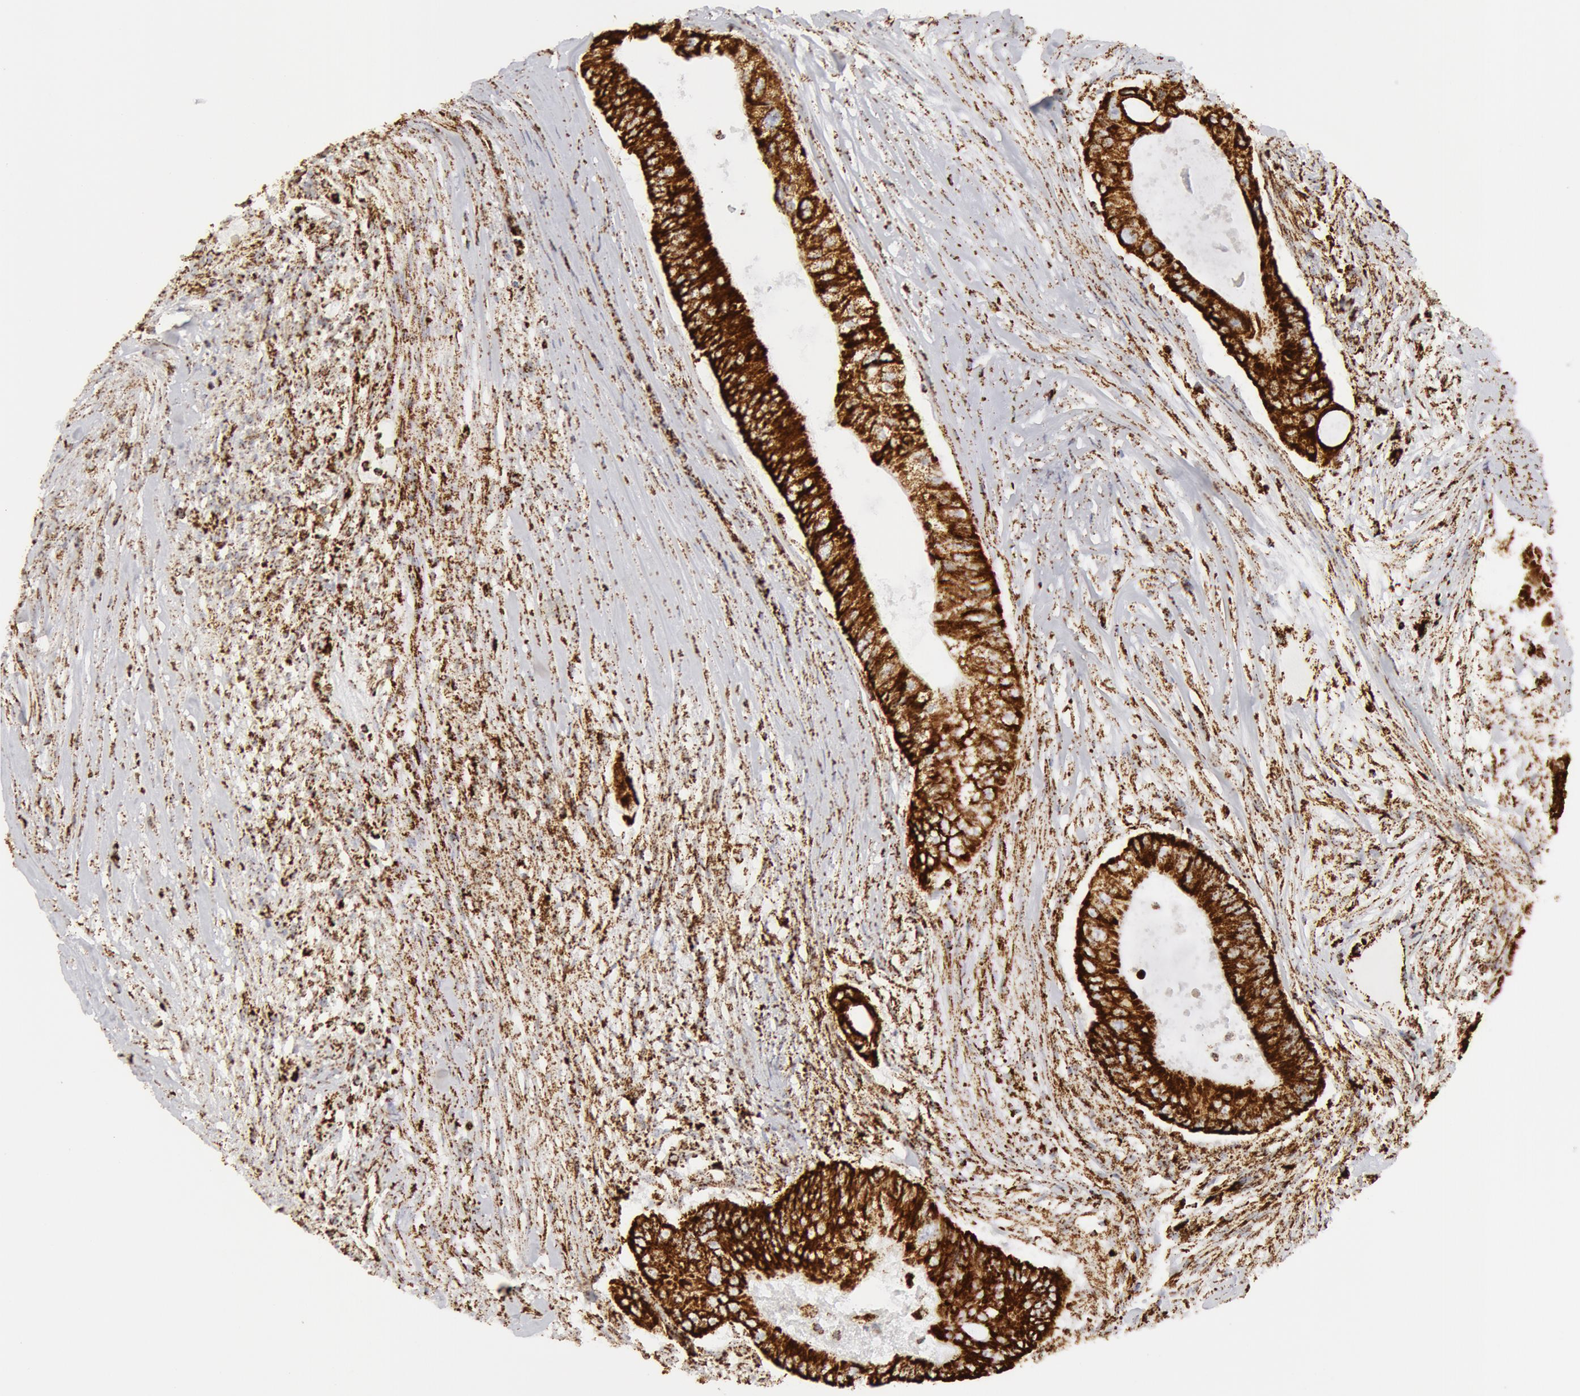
{"staining": {"intensity": "strong", "quantity": ">75%", "location": "cytoplasmic/membranous"}, "tissue": "colorectal cancer", "cell_type": "Tumor cells", "image_type": "cancer", "snomed": [{"axis": "morphology", "description": "Adenocarcinoma, NOS"}, {"axis": "topography", "description": "Colon"}], "caption": "Immunohistochemistry histopathology image of human adenocarcinoma (colorectal) stained for a protein (brown), which displays high levels of strong cytoplasmic/membranous staining in about >75% of tumor cells.", "gene": "ATP5F1B", "patient": {"sex": "male", "age": 65}}